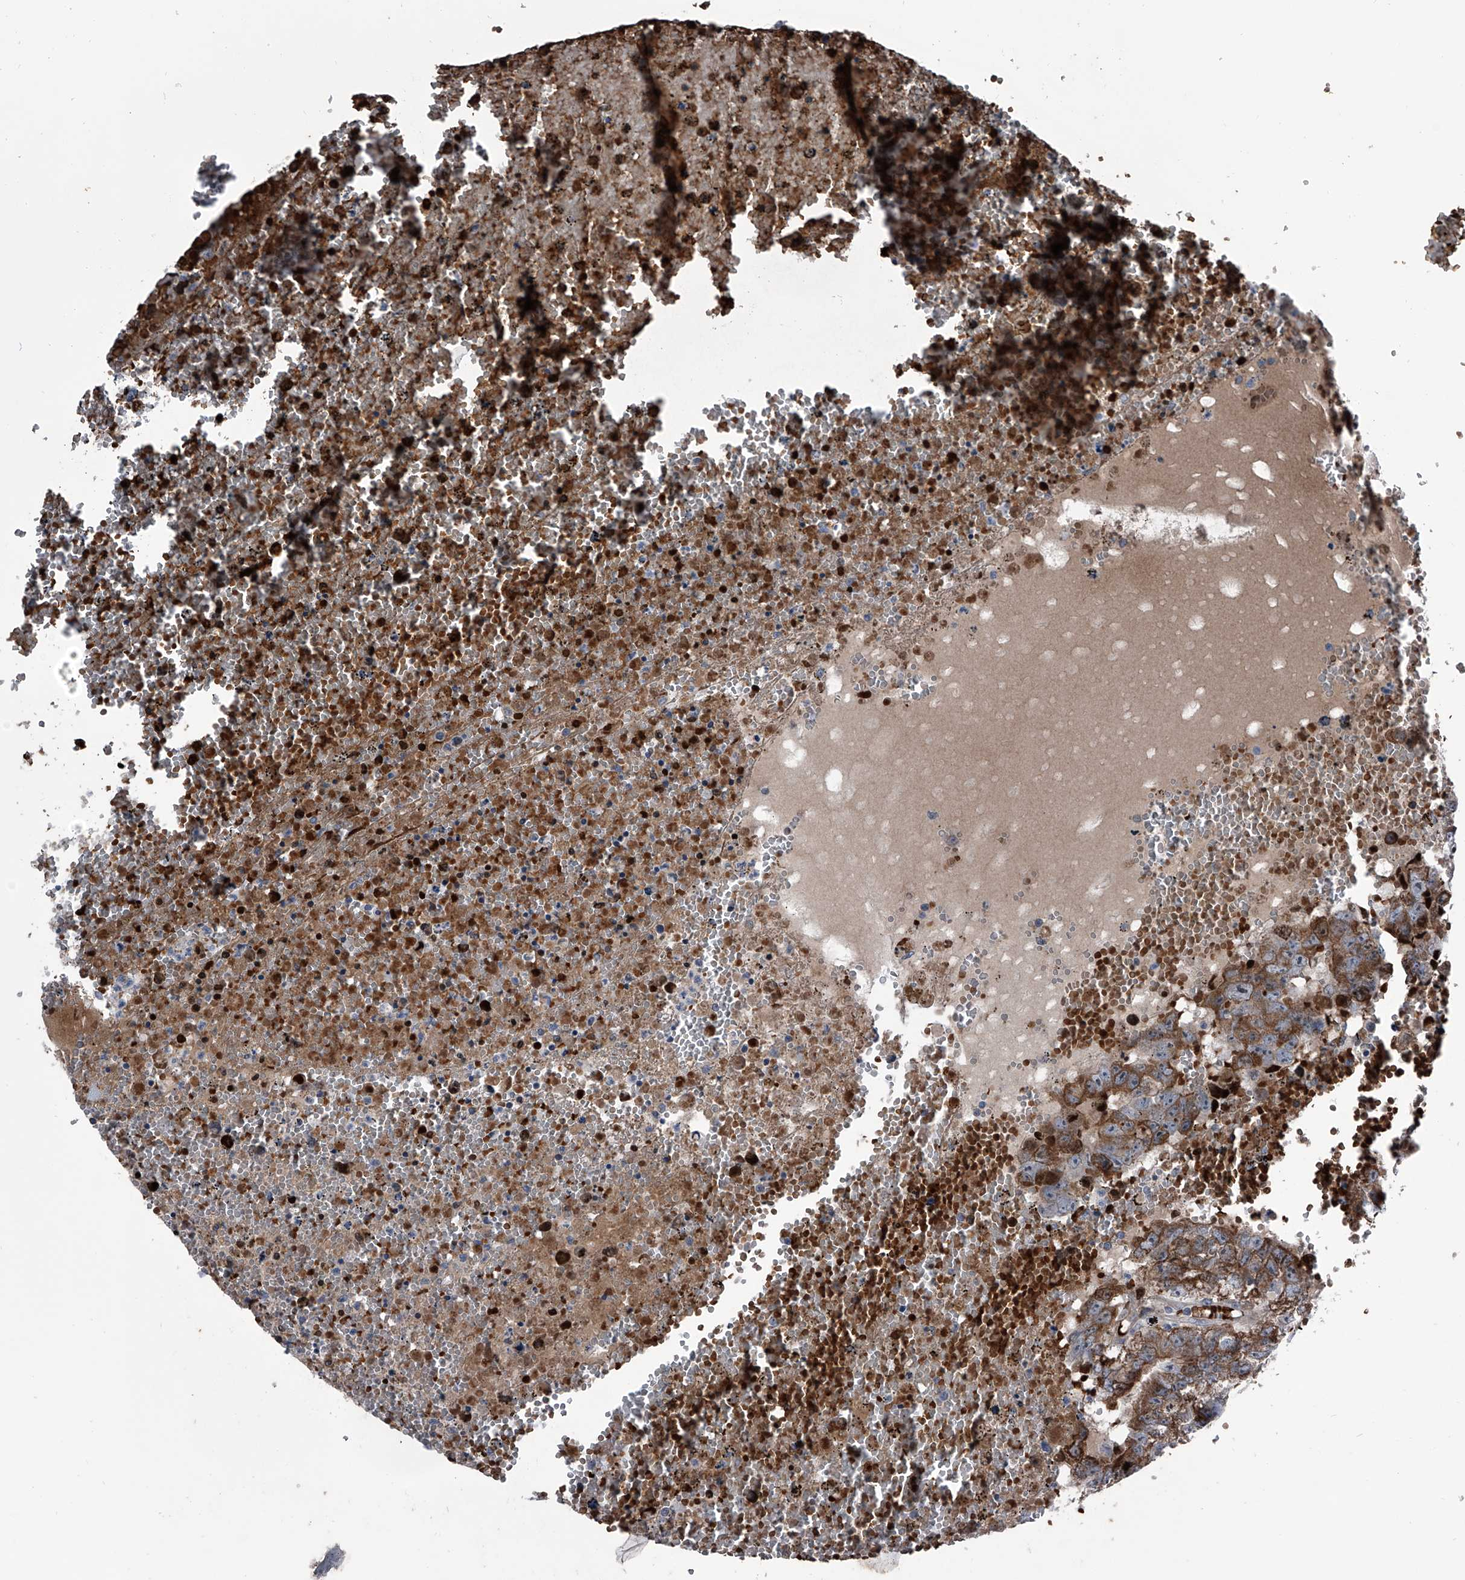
{"staining": {"intensity": "moderate", "quantity": ">75%", "location": "cytoplasmic/membranous"}, "tissue": "testis cancer", "cell_type": "Tumor cells", "image_type": "cancer", "snomed": [{"axis": "morphology", "description": "Carcinoma, Embryonal, NOS"}, {"axis": "topography", "description": "Testis"}], "caption": "A high-resolution image shows immunohistochemistry staining of testis cancer (embryonal carcinoma), which demonstrates moderate cytoplasmic/membranous expression in about >75% of tumor cells.", "gene": "CEP85L", "patient": {"sex": "male", "age": 25}}